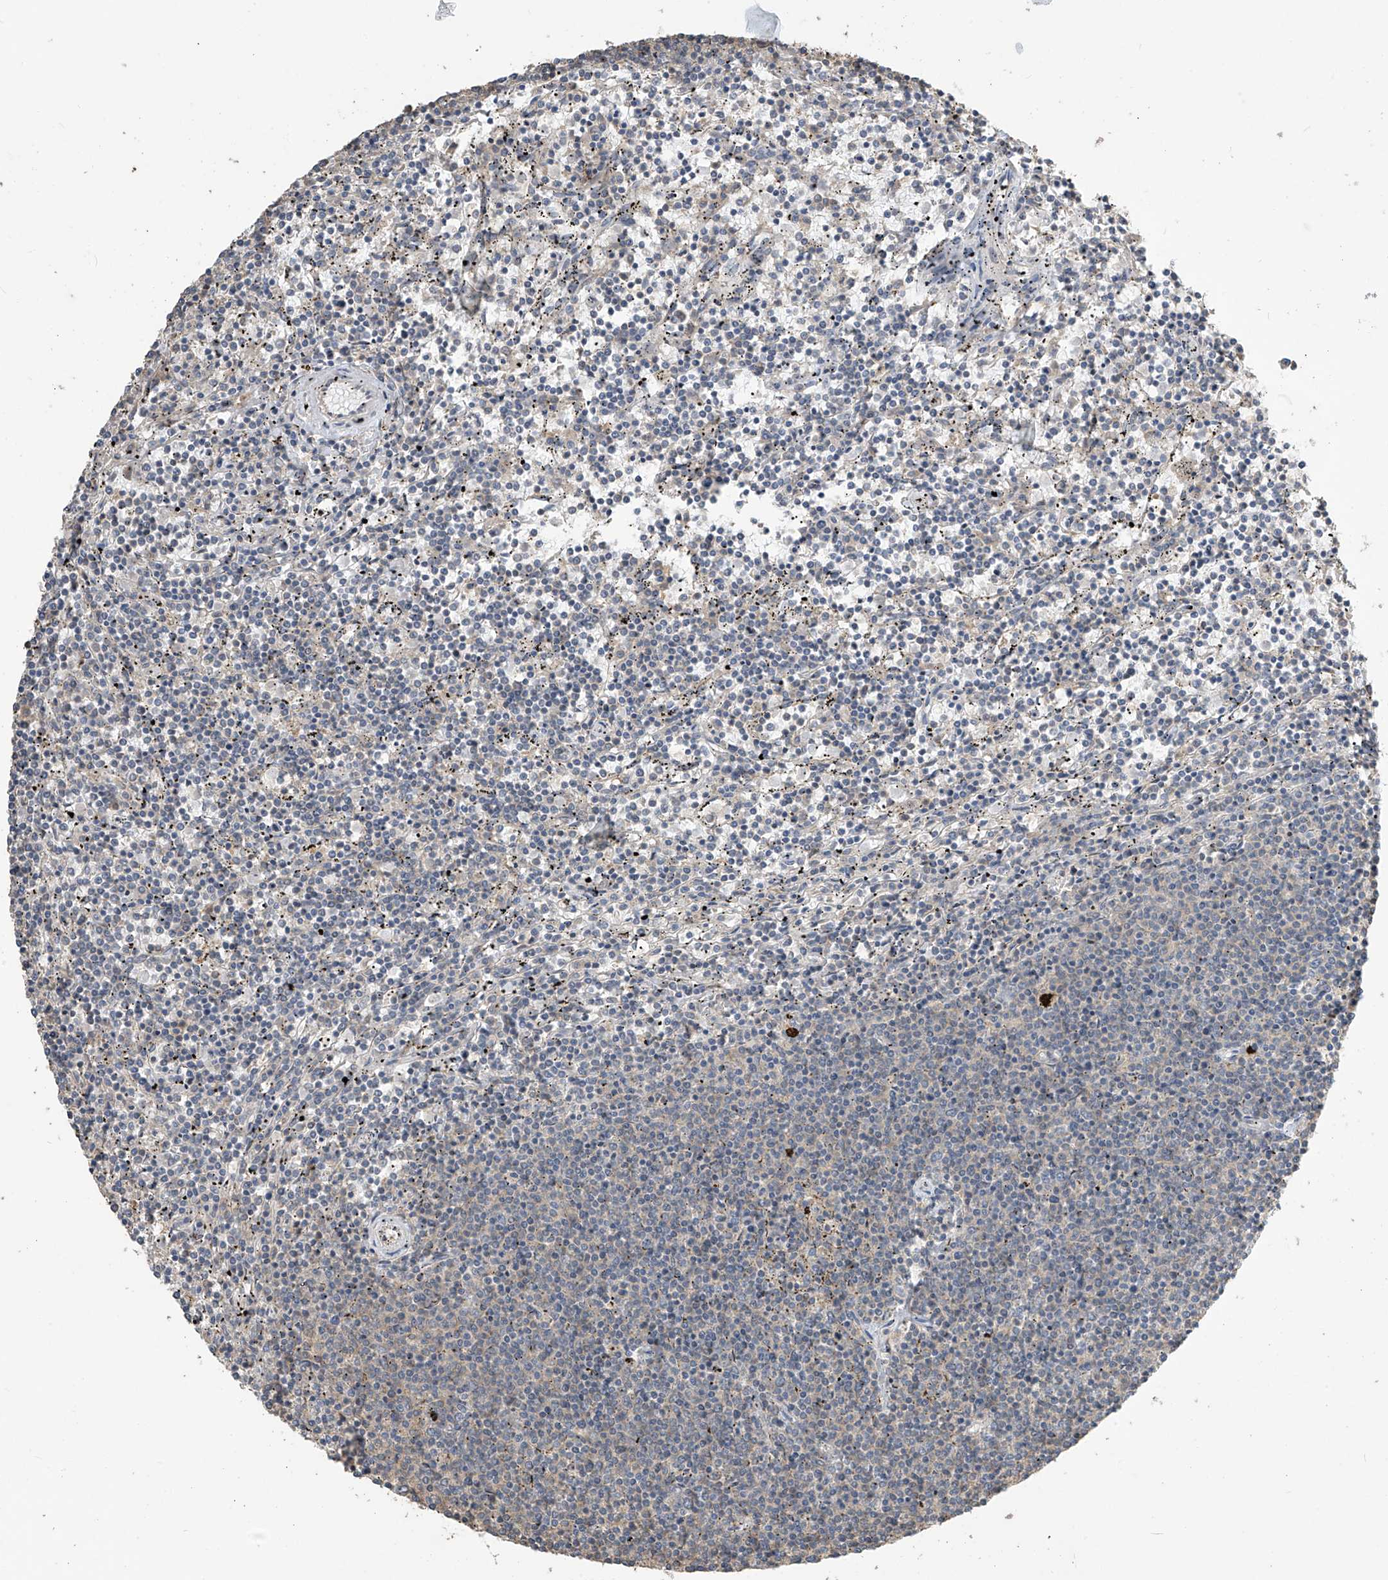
{"staining": {"intensity": "negative", "quantity": "none", "location": "none"}, "tissue": "lymphoma", "cell_type": "Tumor cells", "image_type": "cancer", "snomed": [{"axis": "morphology", "description": "Malignant lymphoma, non-Hodgkin's type, Low grade"}, {"axis": "topography", "description": "Spleen"}], "caption": "A micrograph of human low-grade malignant lymphoma, non-Hodgkin's type is negative for staining in tumor cells.", "gene": "SLFN14", "patient": {"sex": "female", "age": 50}}